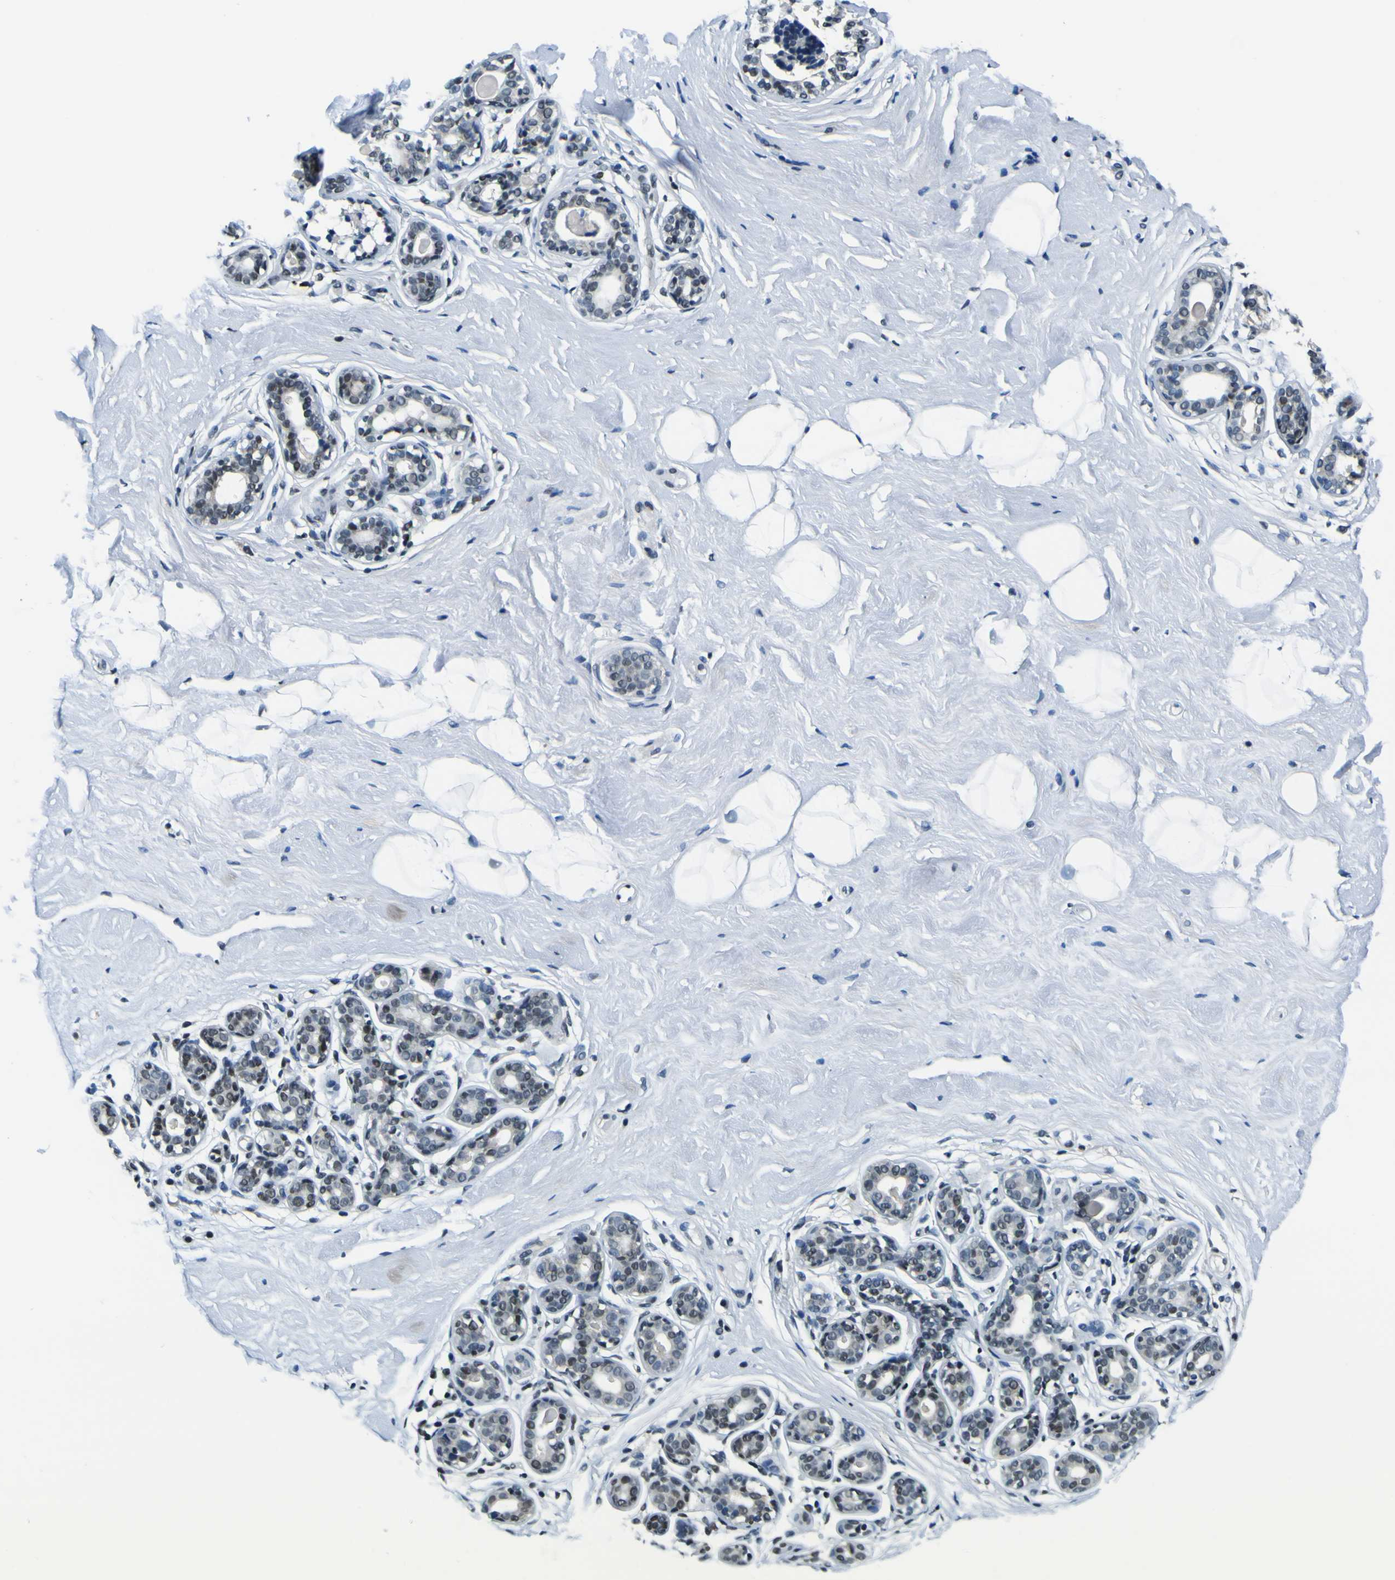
{"staining": {"intensity": "negative", "quantity": "none", "location": "none"}, "tissue": "breast", "cell_type": "Adipocytes", "image_type": "normal", "snomed": [{"axis": "morphology", "description": "Normal tissue, NOS"}, {"axis": "topography", "description": "Breast"}], "caption": "Adipocytes show no significant expression in benign breast. (DAB (3,3'-diaminobenzidine) immunohistochemistry visualized using brightfield microscopy, high magnification).", "gene": "SP1", "patient": {"sex": "female", "age": 23}}